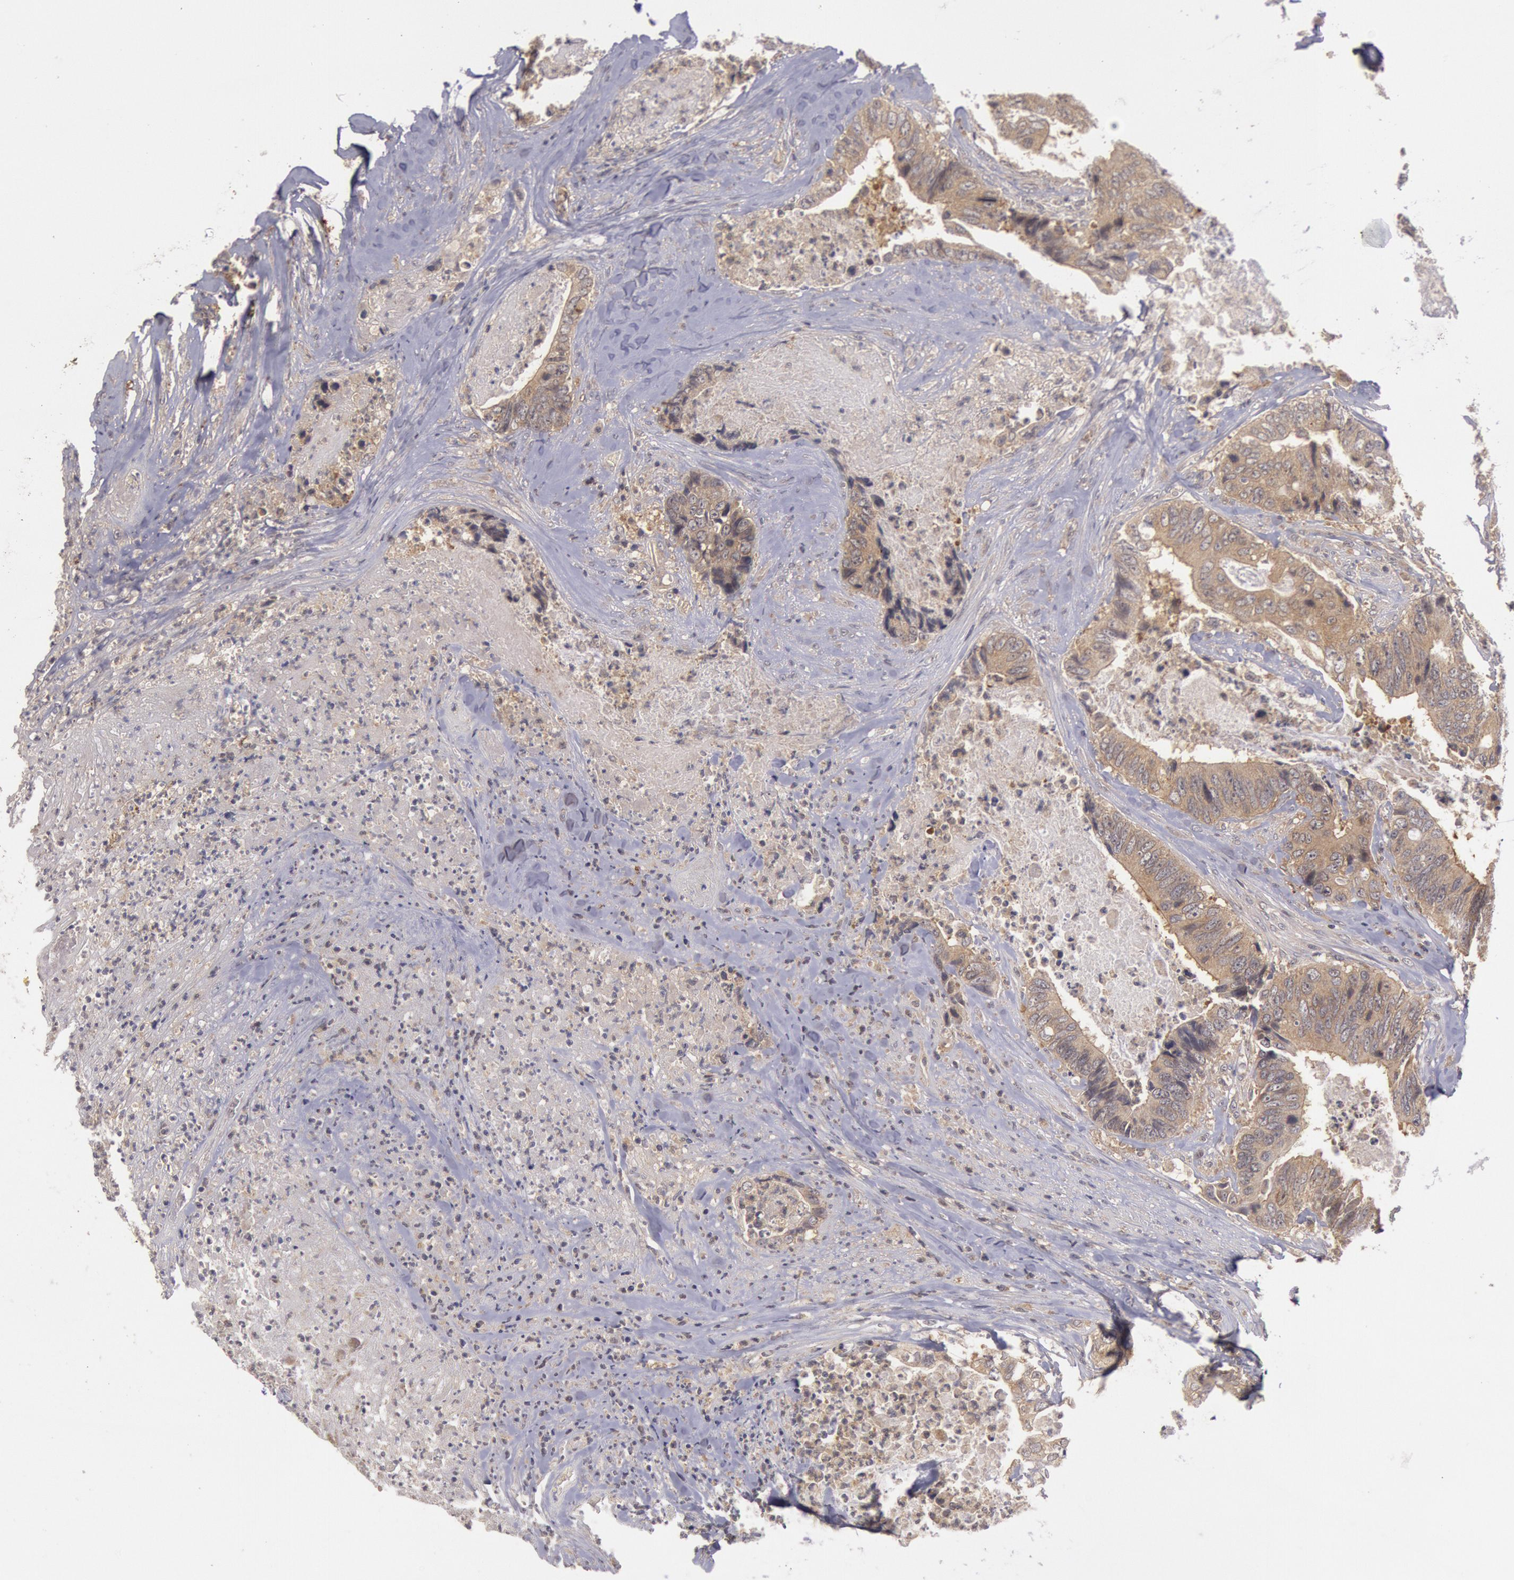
{"staining": {"intensity": "weak", "quantity": ">75%", "location": "cytoplasmic/membranous"}, "tissue": "colorectal cancer", "cell_type": "Tumor cells", "image_type": "cancer", "snomed": [{"axis": "morphology", "description": "Adenocarcinoma, NOS"}, {"axis": "topography", "description": "Rectum"}], "caption": "Colorectal cancer (adenocarcinoma) tissue reveals weak cytoplasmic/membranous staining in about >75% of tumor cells", "gene": "BRAF", "patient": {"sex": "female", "age": 65}}